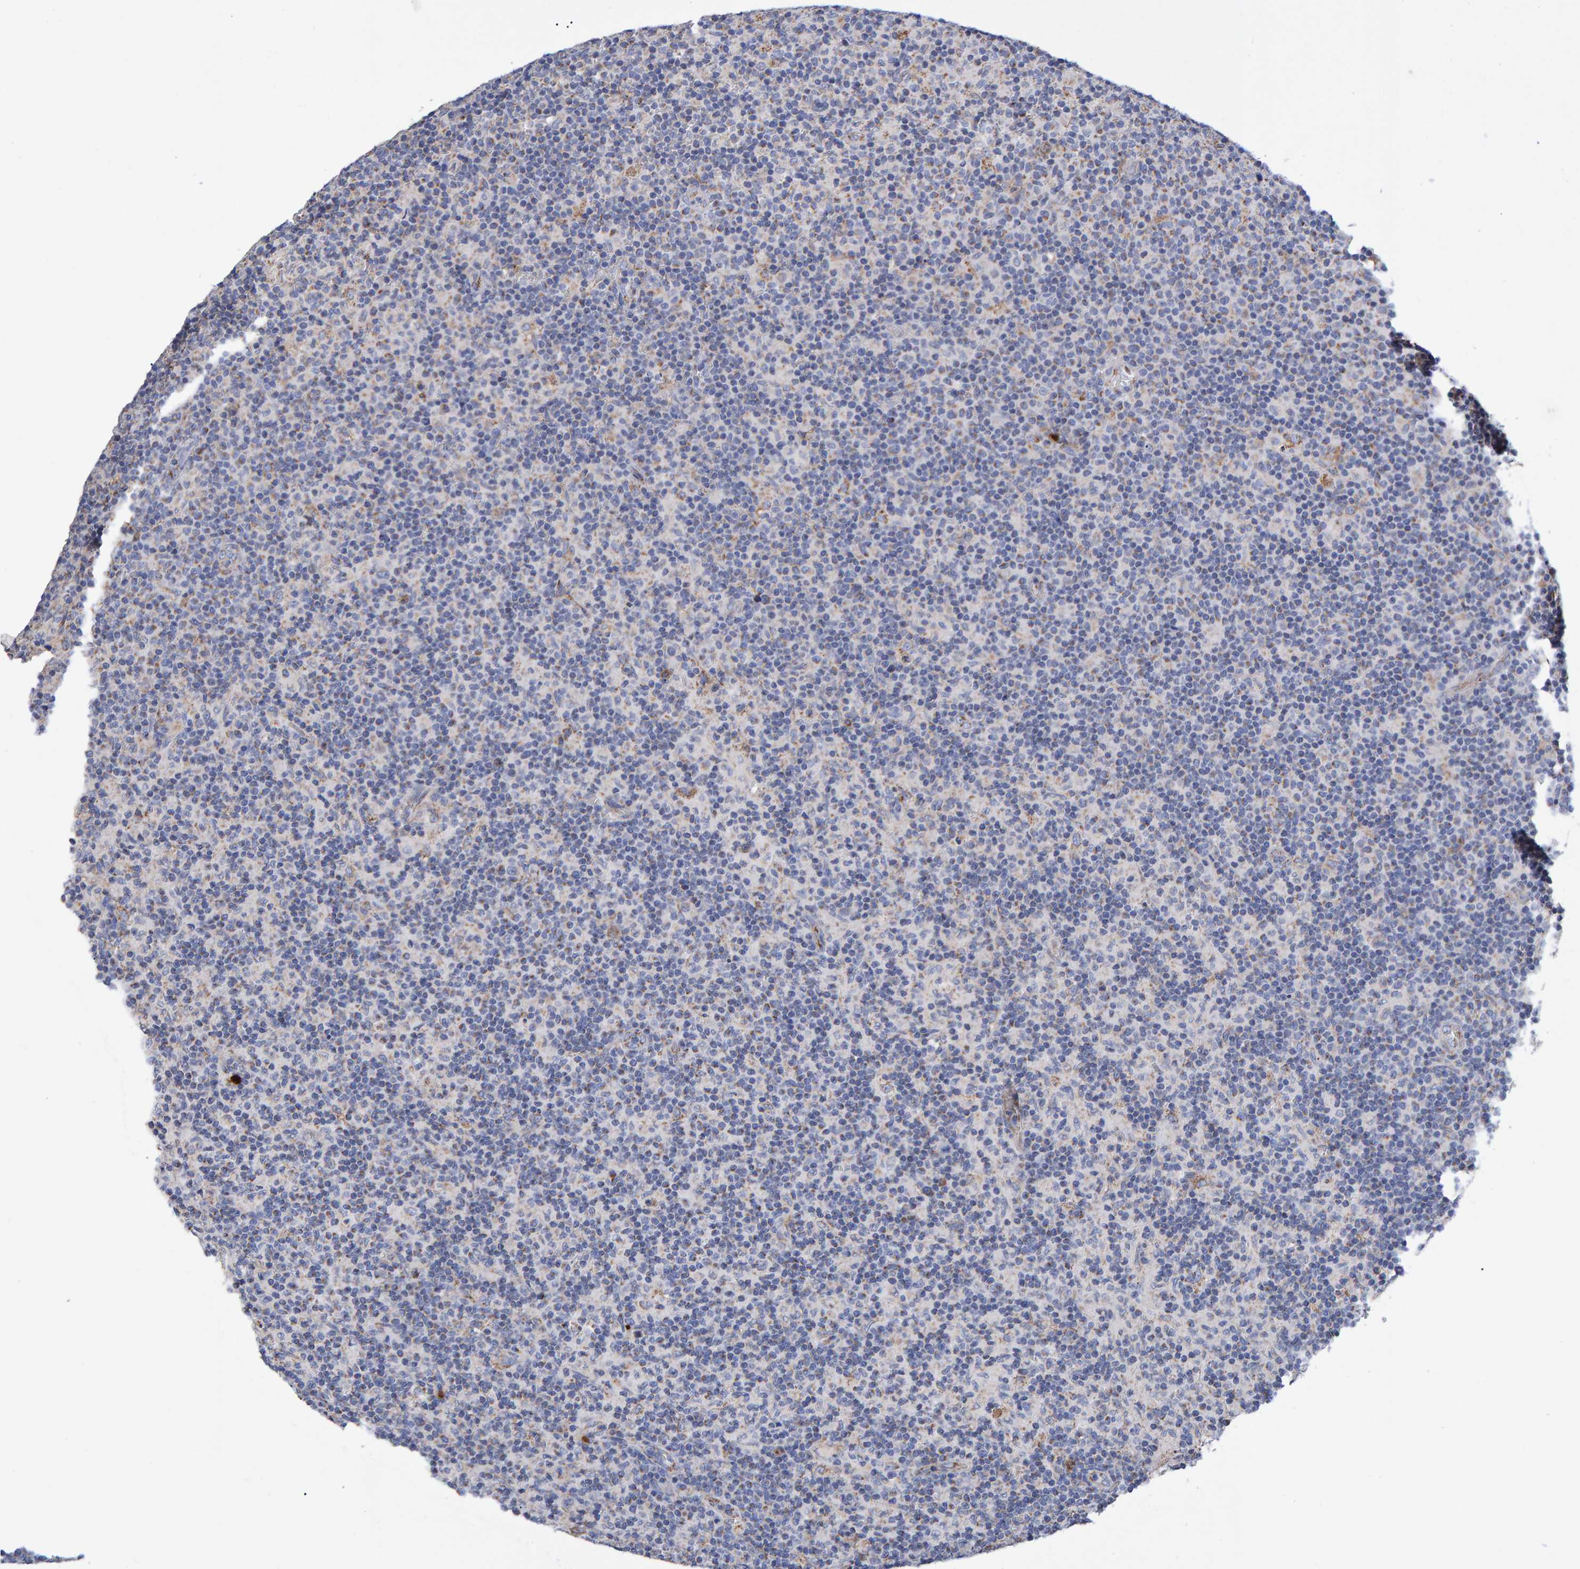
{"staining": {"intensity": "moderate", "quantity": "25%-75%", "location": "cytoplasmic/membranous"}, "tissue": "lymph node", "cell_type": "Germinal center cells", "image_type": "normal", "snomed": [{"axis": "morphology", "description": "Normal tissue, NOS"}, {"axis": "morphology", "description": "Inflammation, NOS"}, {"axis": "topography", "description": "Lymph node"}], "caption": "Immunohistochemical staining of unremarkable human lymph node reveals moderate cytoplasmic/membranous protein staining in about 25%-75% of germinal center cells.", "gene": "EFR3A", "patient": {"sex": "male", "age": 55}}